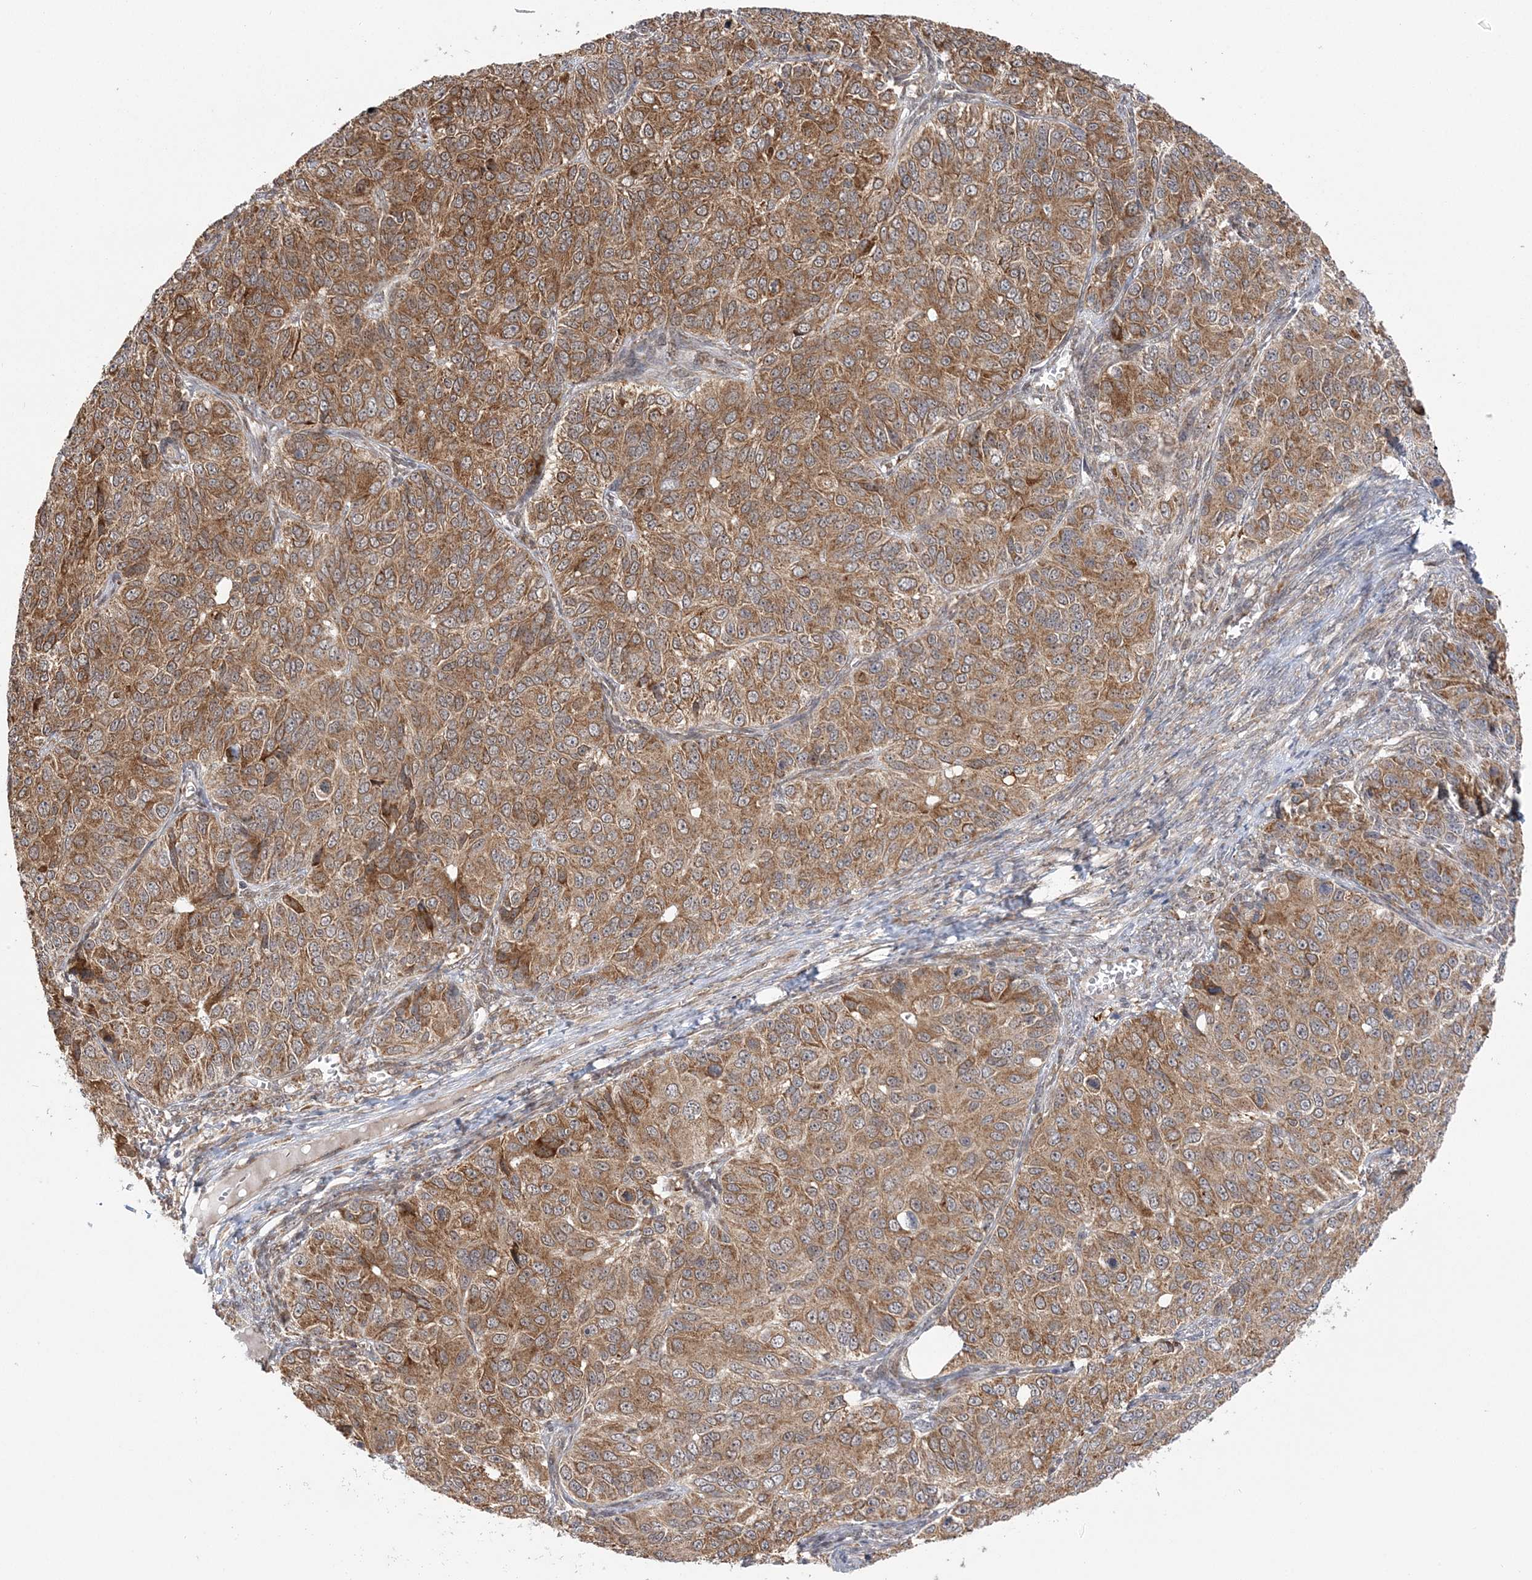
{"staining": {"intensity": "moderate", "quantity": ">75%", "location": "cytoplasmic/membranous"}, "tissue": "ovarian cancer", "cell_type": "Tumor cells", "image_type": "cancer", "snomed": [{"axis": "morphology", "description": "Carcinoma, endometroid"}, {"axis": "topography", "description": "Ovary"}], "caption": "Ovarian endometroid carcinoma stained with IHC demonstrates moderate cytoplasmic/membranous positivity in approximately >75% of tumor cells.", "gene": "MRPL47", "patient": {"sex": "female", "age": 51}}